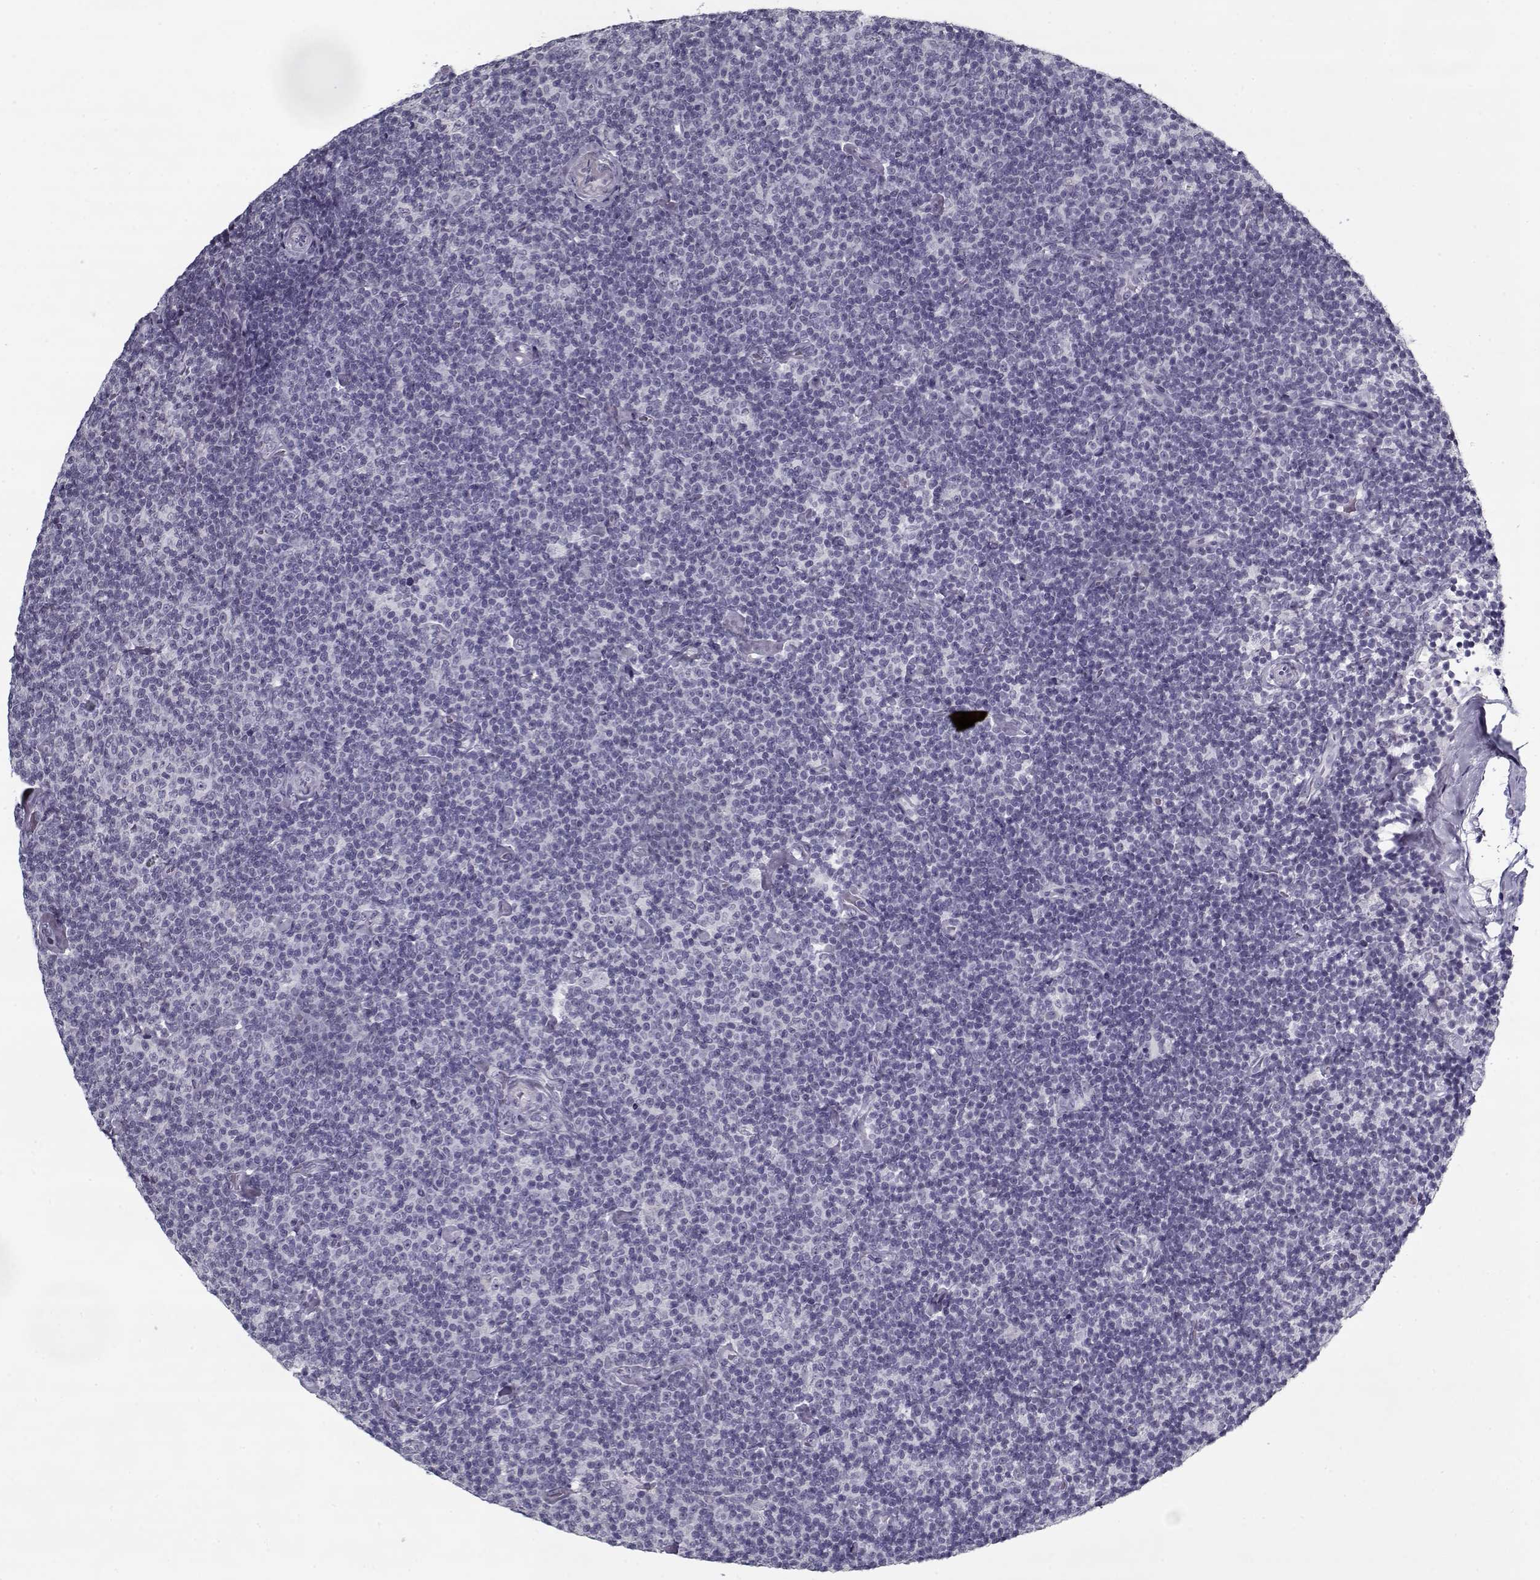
{"staining": {"intensity": "negative", "quantity": "none", "location": "none"}, "tissue": "lymphoma", "cell_type": "Tumor cells", "image_type": "cancer", "snomed": [{"axis": "morphology", "description": "Malignant lymphoma, non-Hodgkin's type, Low grade"}, {"axis": "topography", "description": "Lymph node"}], "caption": "There is no significant positivity in tumor cells of malignant lymphoma, non-Hodgkin's type (low-grade).", "gene": "RNF32", "patient": {"sex": "male", "age": 81}}